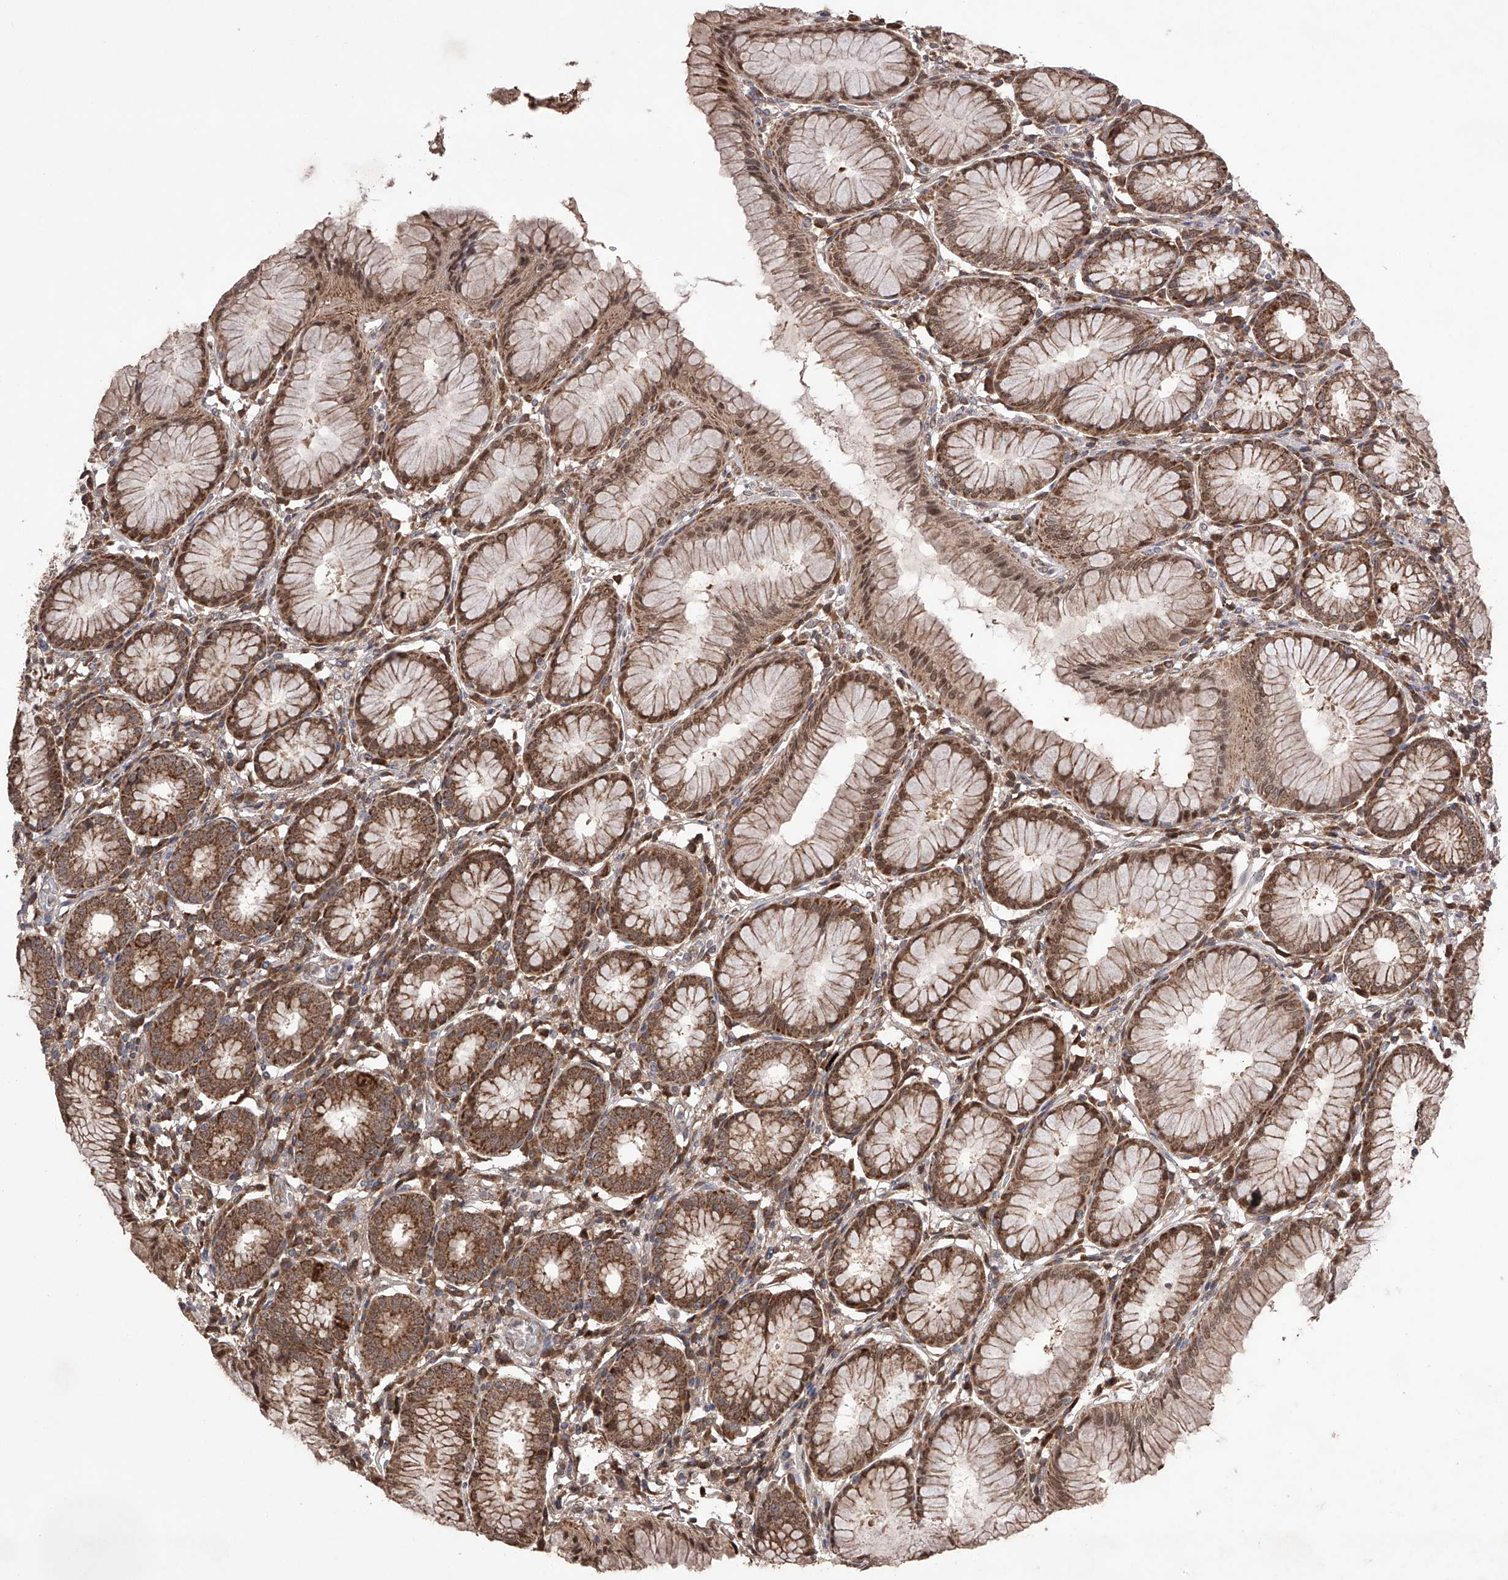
{"staining": {"intensity": "strong", "quantity": ">75%", "location": "cytoplasmic/membranous,nuclear"}, "tissue": "stomach", "cell_type": "Glandular cells", "image_type": "normal", "snomed": [{"axis": "morphology", "description": "Normal tissue, NOS"}, {"axis": "topography", "description": "Stomach, lower"}], "caption": "This is an image of IHC staining of unremarkable stomach, which shows strong positivity in the cytoplasmic/membranous,nuclear of glandular cells.", "gene": "SDHAF4", "patient": {"sex": "female", "age": 56}}